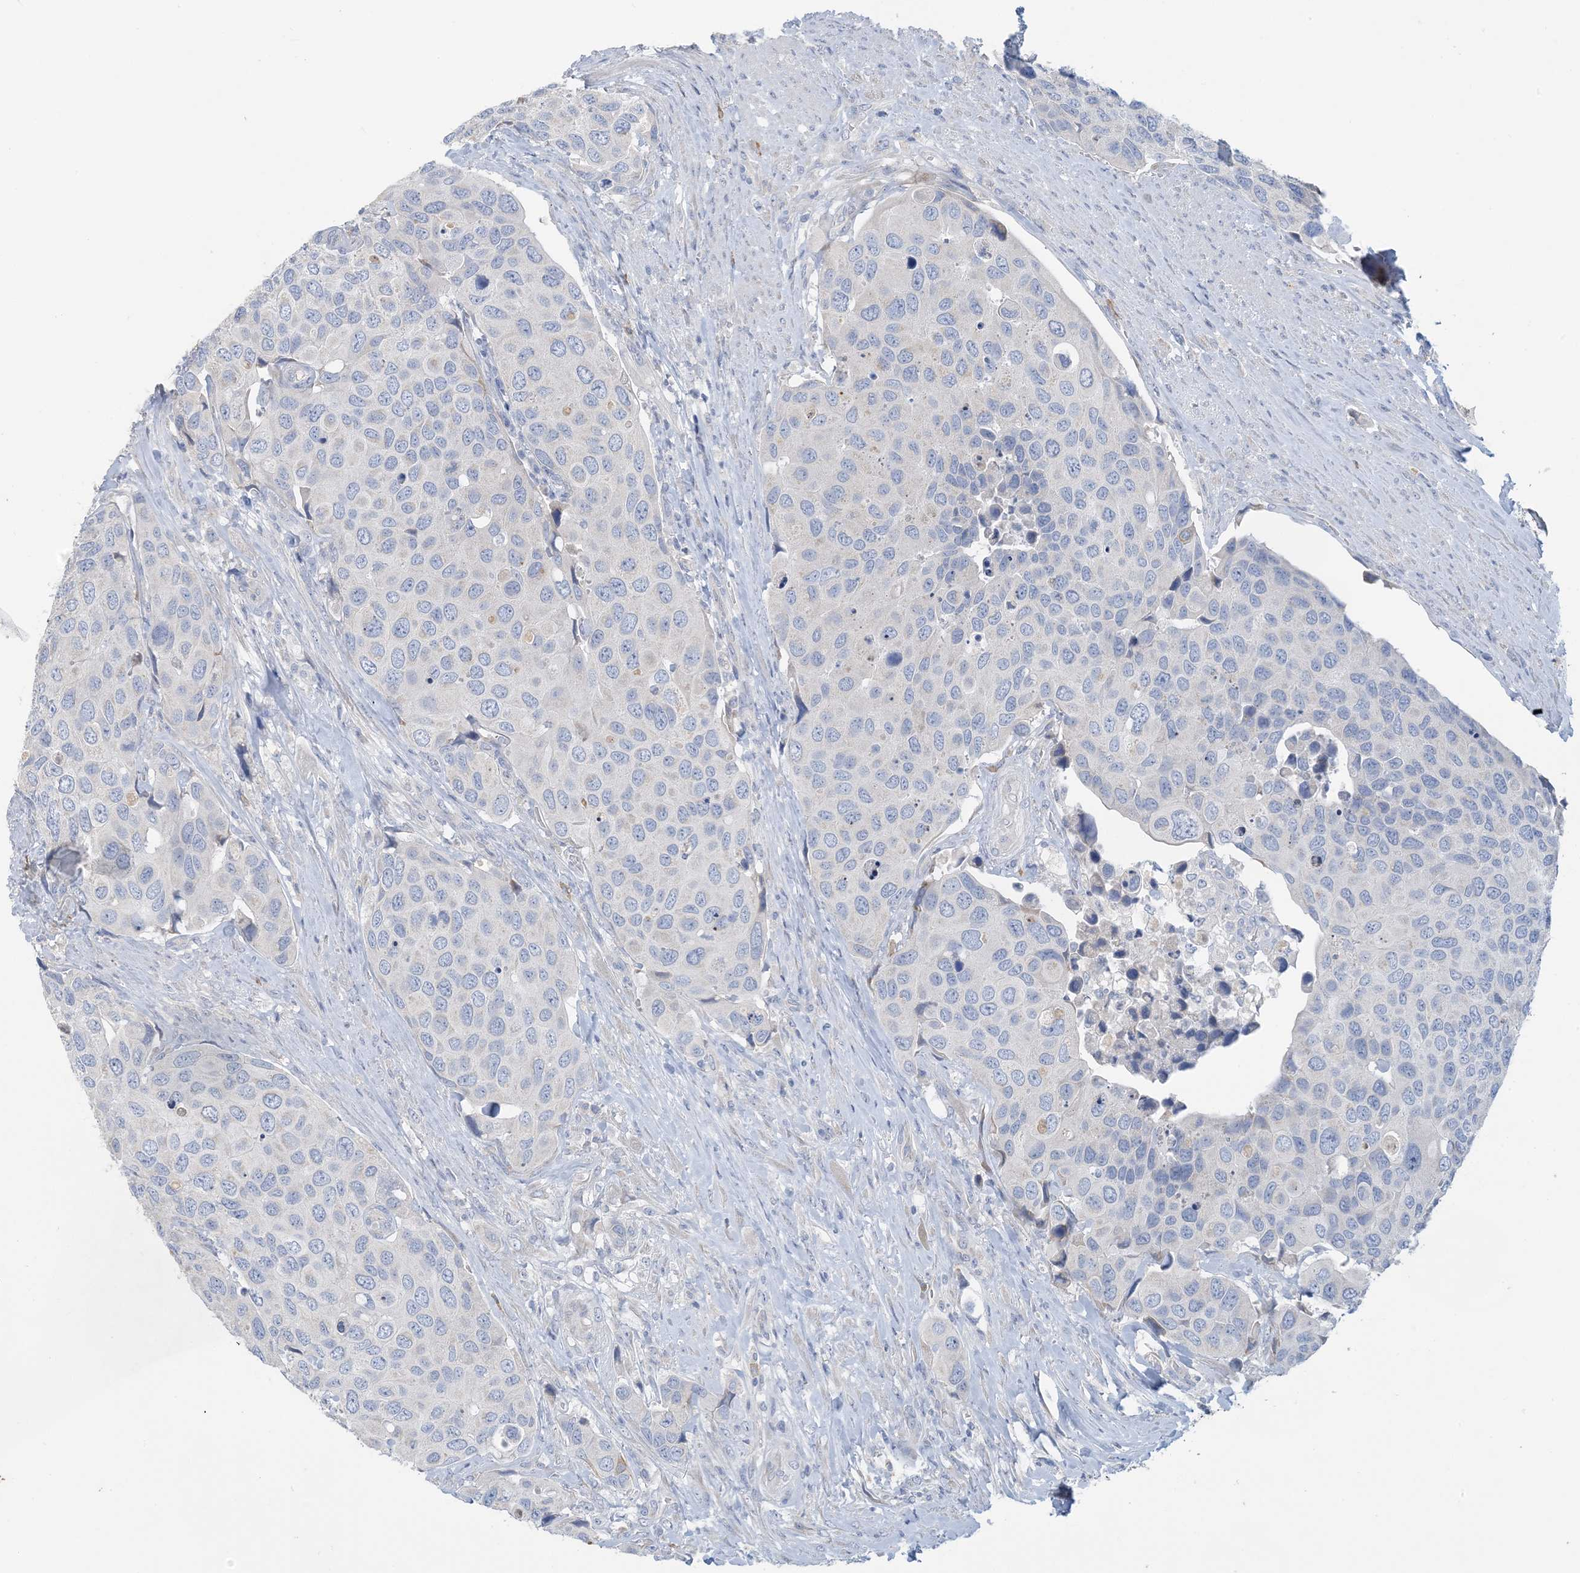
{"staining": {"intensity": "negative", "quantity": "none", "location": "none"}, "tissue": "urothelial cancer", "cell_type": "Tumor cells", "image_type": "cancer", "snomed": [{"axis": "morphology", "description": "Urothelial carcinoma, High grade"}, {"axis": "topography", "description": "Urinary bladder"}], "caption": "There is no significant expression in tumor cells of high-grade urothelial carcinoma. Brightfield microscopy of immunohistochemistry (IHC) stained with DAB (brown) and hematoxylin (blue), captured at high magnification.", "gene": "ZCCHC18", "patient": {"sex": "male", "age": 74}}